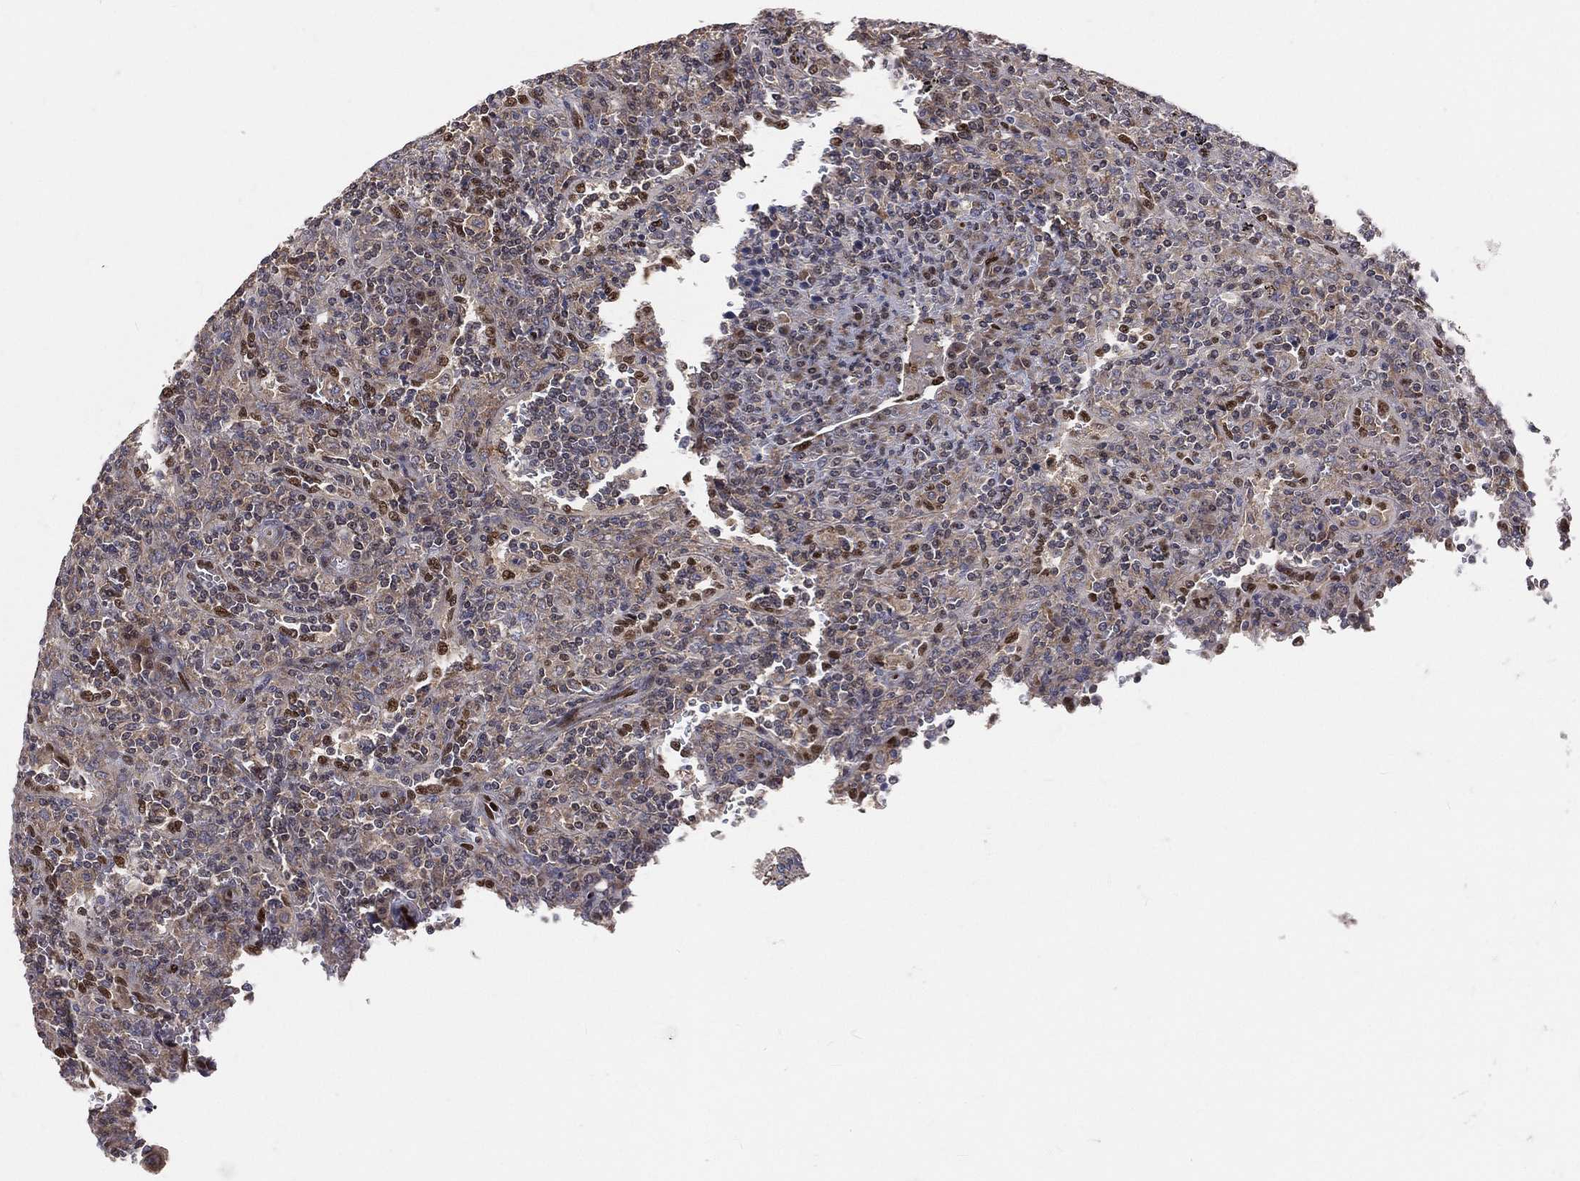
{"staining": {"intensity": "moderate", "quantity": "<25%", "location": "nuclear"}, "tissue": "lymphoma", "cell_type": "Tumor cells", "image_type": "cancer", "snomed": [{"axis": "morphology", "description": "Malignant lymphoma, non-Hodgkin's type, Low grade"}, {"axis": "topography", "description": "Spleen"}], "caption": "The image exhibits a brown stain indicating the presence of a protein in the nuclear of tumor cells in low-grade malignant lymphoma, non-Hodgkin's type. The protein of interest is stained brown, and the nuclei are stained in blue (DAB (3,3'-diaminobenzidine) IHC with brightfield microscopy, high magnification).", "gene": "ZEB1", "patient": {"sex": "male", "age": 62}}